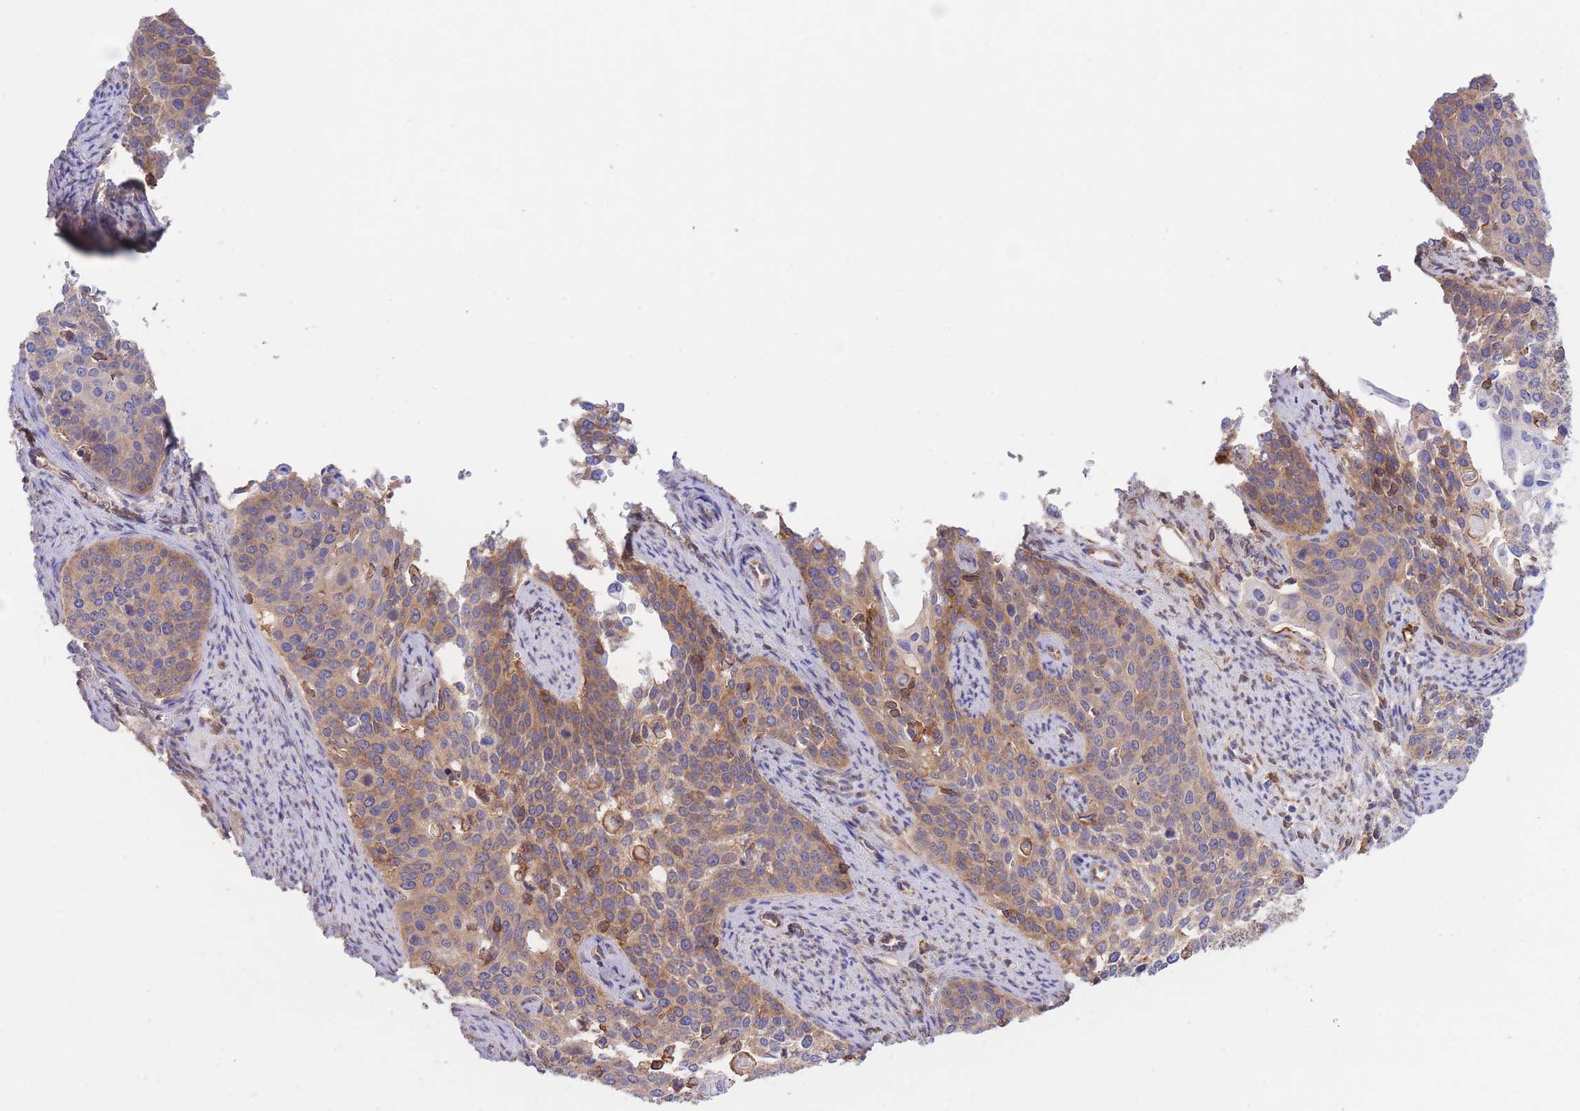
{"staining": {"intensity": "weak", "quantity": "25%-75%", "location": "cytoplasmic/membranous"}, "tissue": "cervical cancer", "cell_type": "Tumor cells", "image_type": "cancer", "snomed": [{"axis": "morphology", "description": "Squamous cell carcinoma, NOS"}, {"axis": "topography", "description": "Cervix"}], "caption": "An image showing weak cytoplasmic/membranous staining in about 25%-75% of tumor cells in cervical cancer, as visualized by brown immunohistochemical staining.", "gene": "LRRN4CL", "patient": {"sex": "female", "age": 44}}